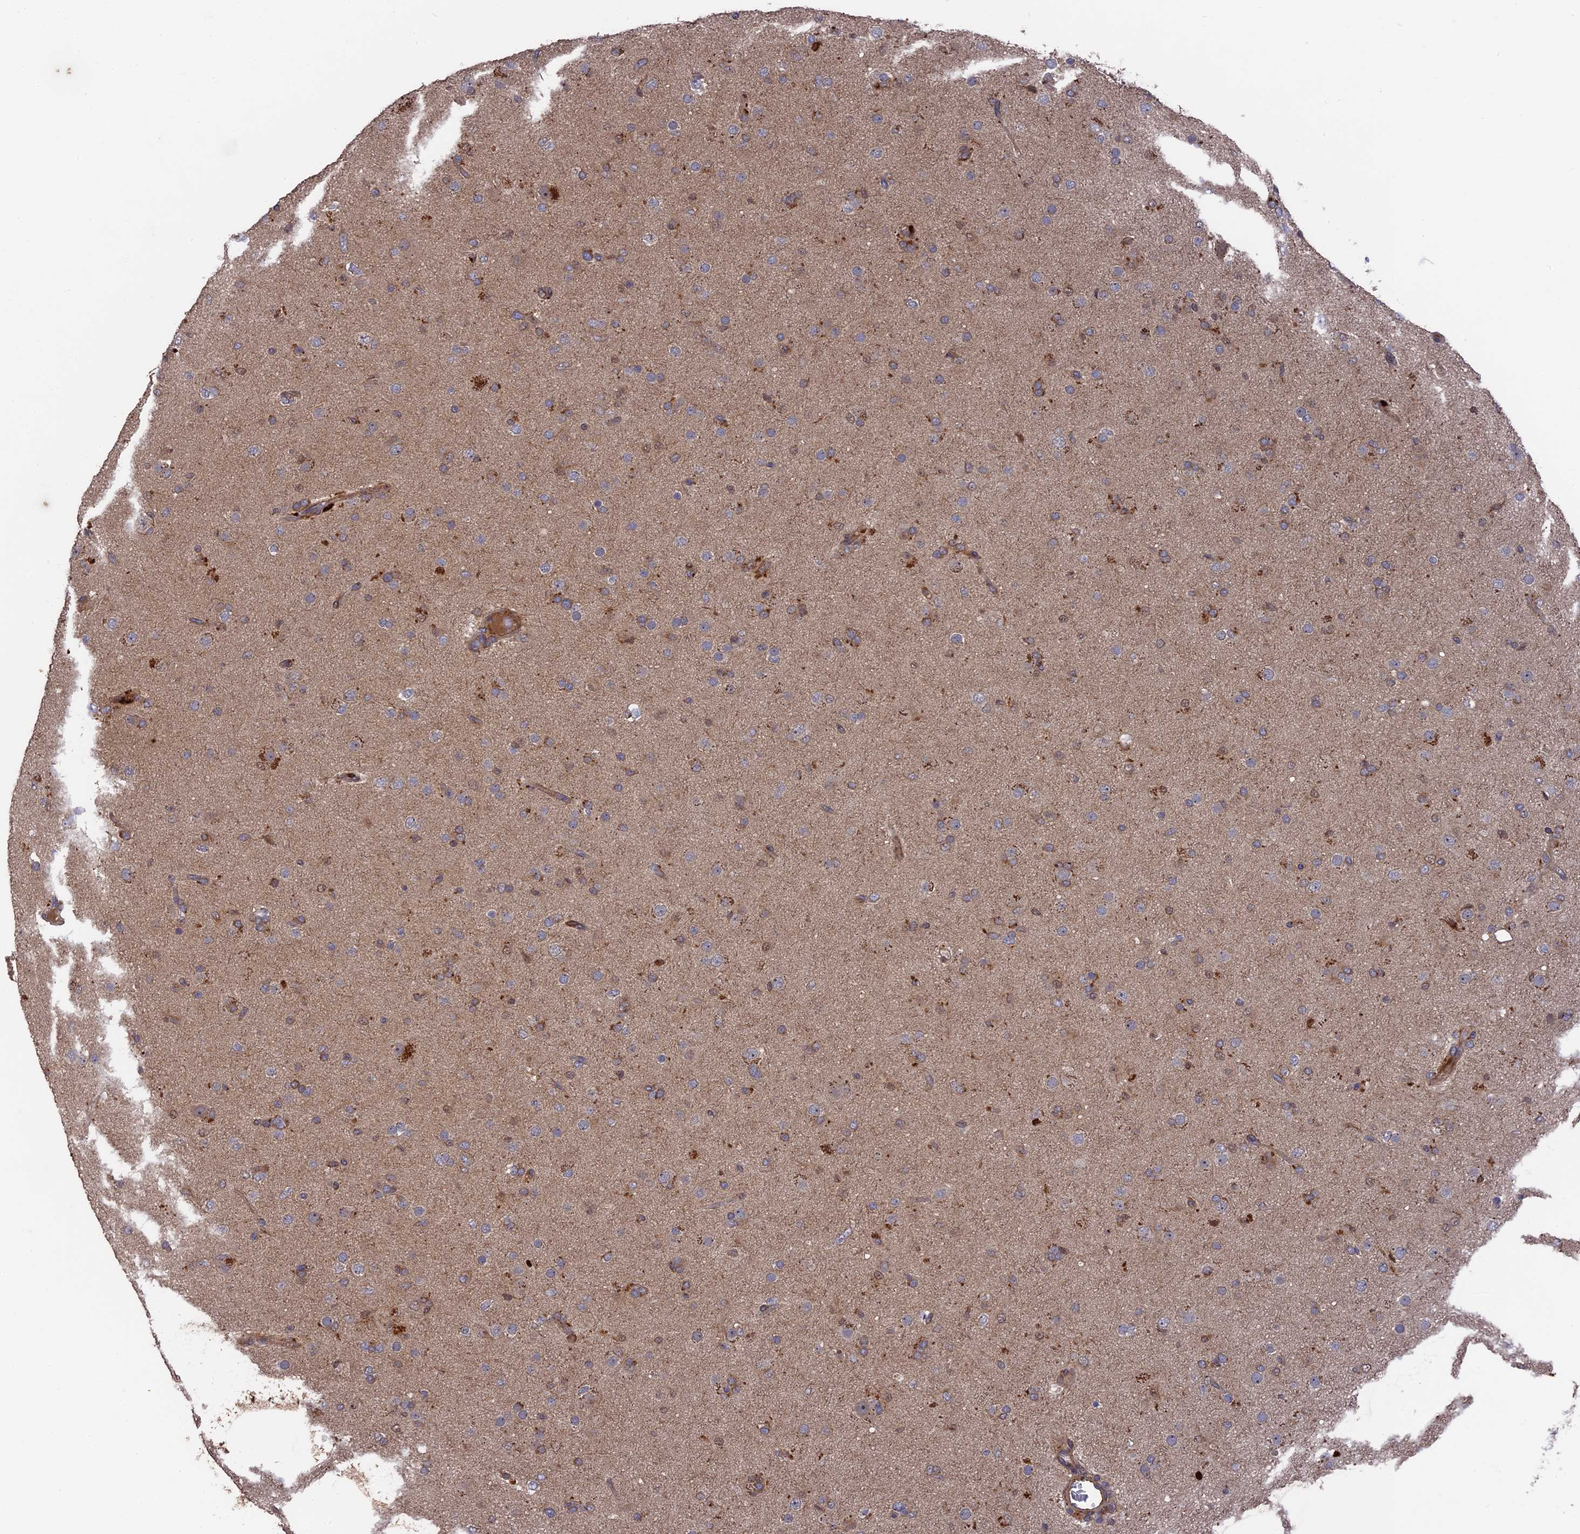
{"staining": {"intensity": "weak", "quantity": "<25%", "location": "cytoplasmic/membranous"}, "tissue": "glioma", "cell_type": "Tumor cells", "image_type": "cancer", "snomed": [{"axis": "morphology", "description": "Glioma, malignant, Low grade"}, {"axis": "topography", "description": "Brain"}], "caption": "Human glioma stained for a protein using IHC exhibits no staining in tumor cells.", "gene": "DEF8", "patient": {"sex": "male", "age": 65}}